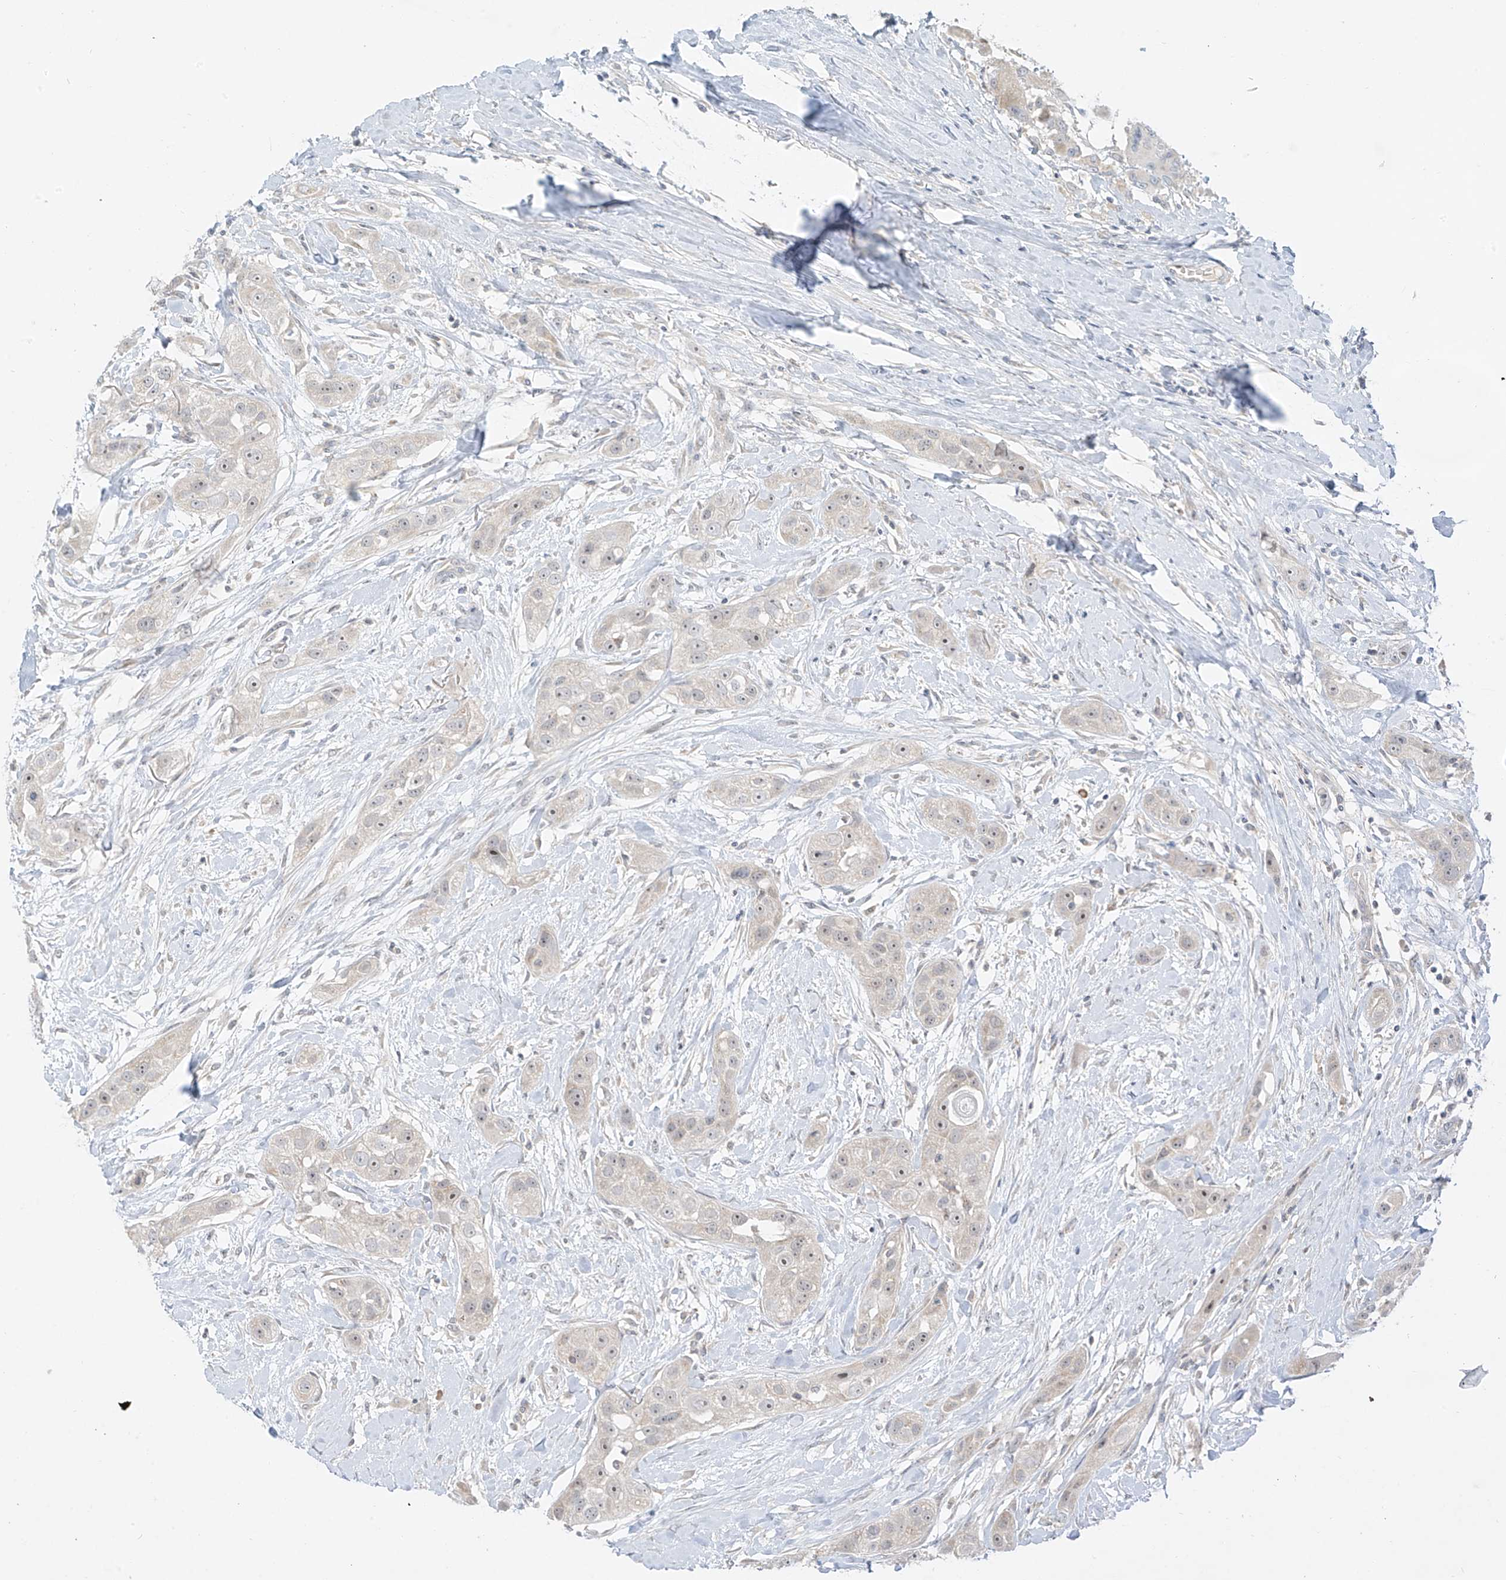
{"staining": {"intensity": "negative", "quantity": "none", "location": "none"}, "tissue": "head and neck cancer", "cell_type": "Tumor cells", "image_type": "cancer", "snomed": [{"axis": "morphology", "description": "Normal tissue, NOS"}, {"axis": "morphology", "description": "Squamous cell carcinoma, NOS"}, {"axis": "topography", "description": "Skeletal muscle"}, {"axis": "topography", "description": "Head-Neck"}], "caption": "DAB (3,3'-diaminobenzidine) immunohistochemical staining of squamous cell carcinoma (head and neck) displays no significant expression in tumor cells.", "gene": "C2orf42", "patient": {"sex": "male", "age": 51}}